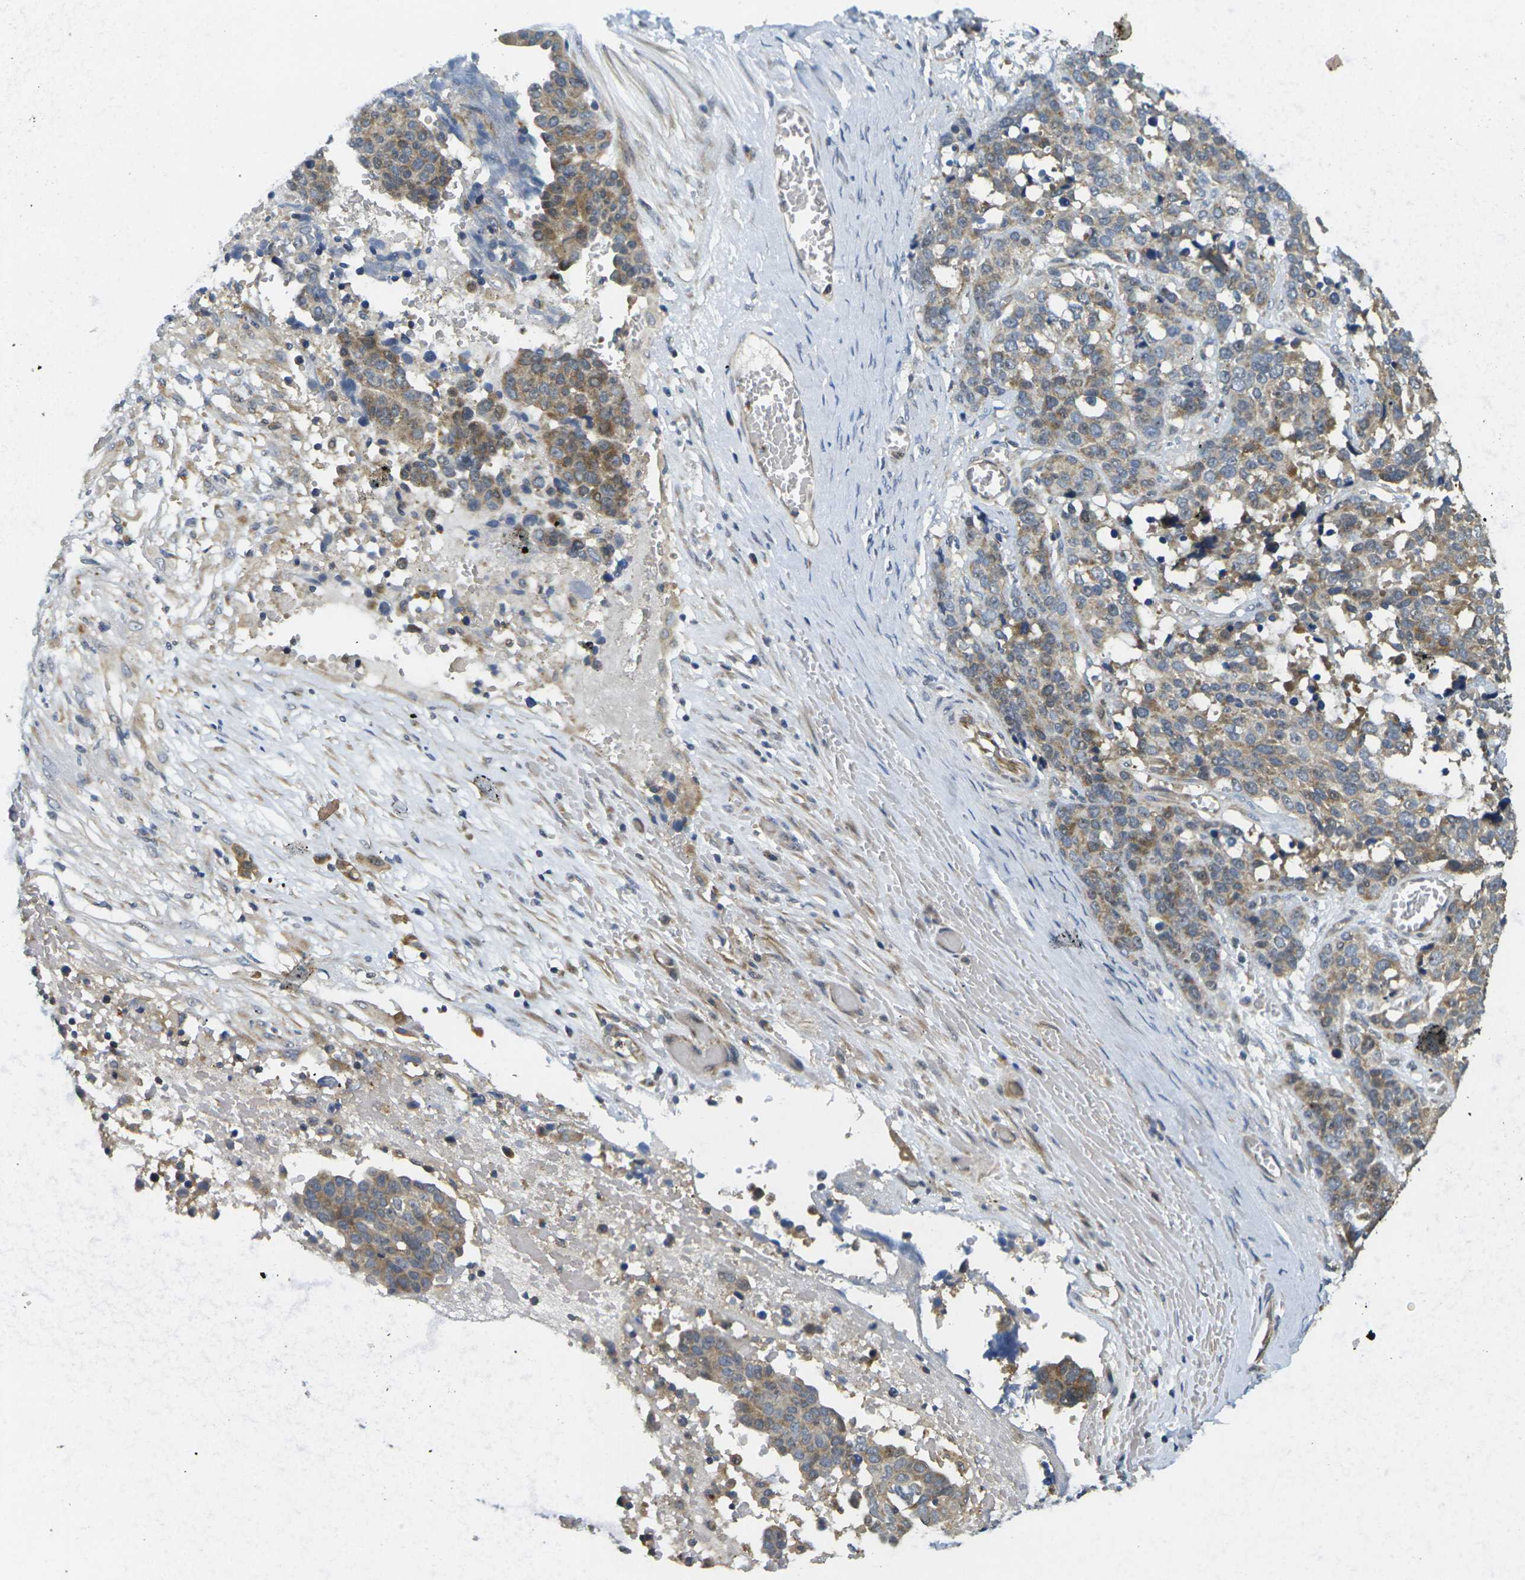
{"staining": {"intensity": "moderate", "quantity": ">75%", "location": "cytoplasmic/membranous"}, "tissue": "ovarian cancer", "cell_type": "Tumor cells", "image_type": "cancer", "snomed": [{"axis": "morphology", "description": "Cystadenocarcinoma, serous, NOS"}, {"axis": "topography", "description": "Ovary"}], "caption": "The image exhibits staining of ovarian serous cystadenocarcinoma, revealing moderate cytoplasmic/membranous protein staining (brown color) within tumor cells.", "gene": "MINAR2", "patient": {"sex": "female", "age": 44}}